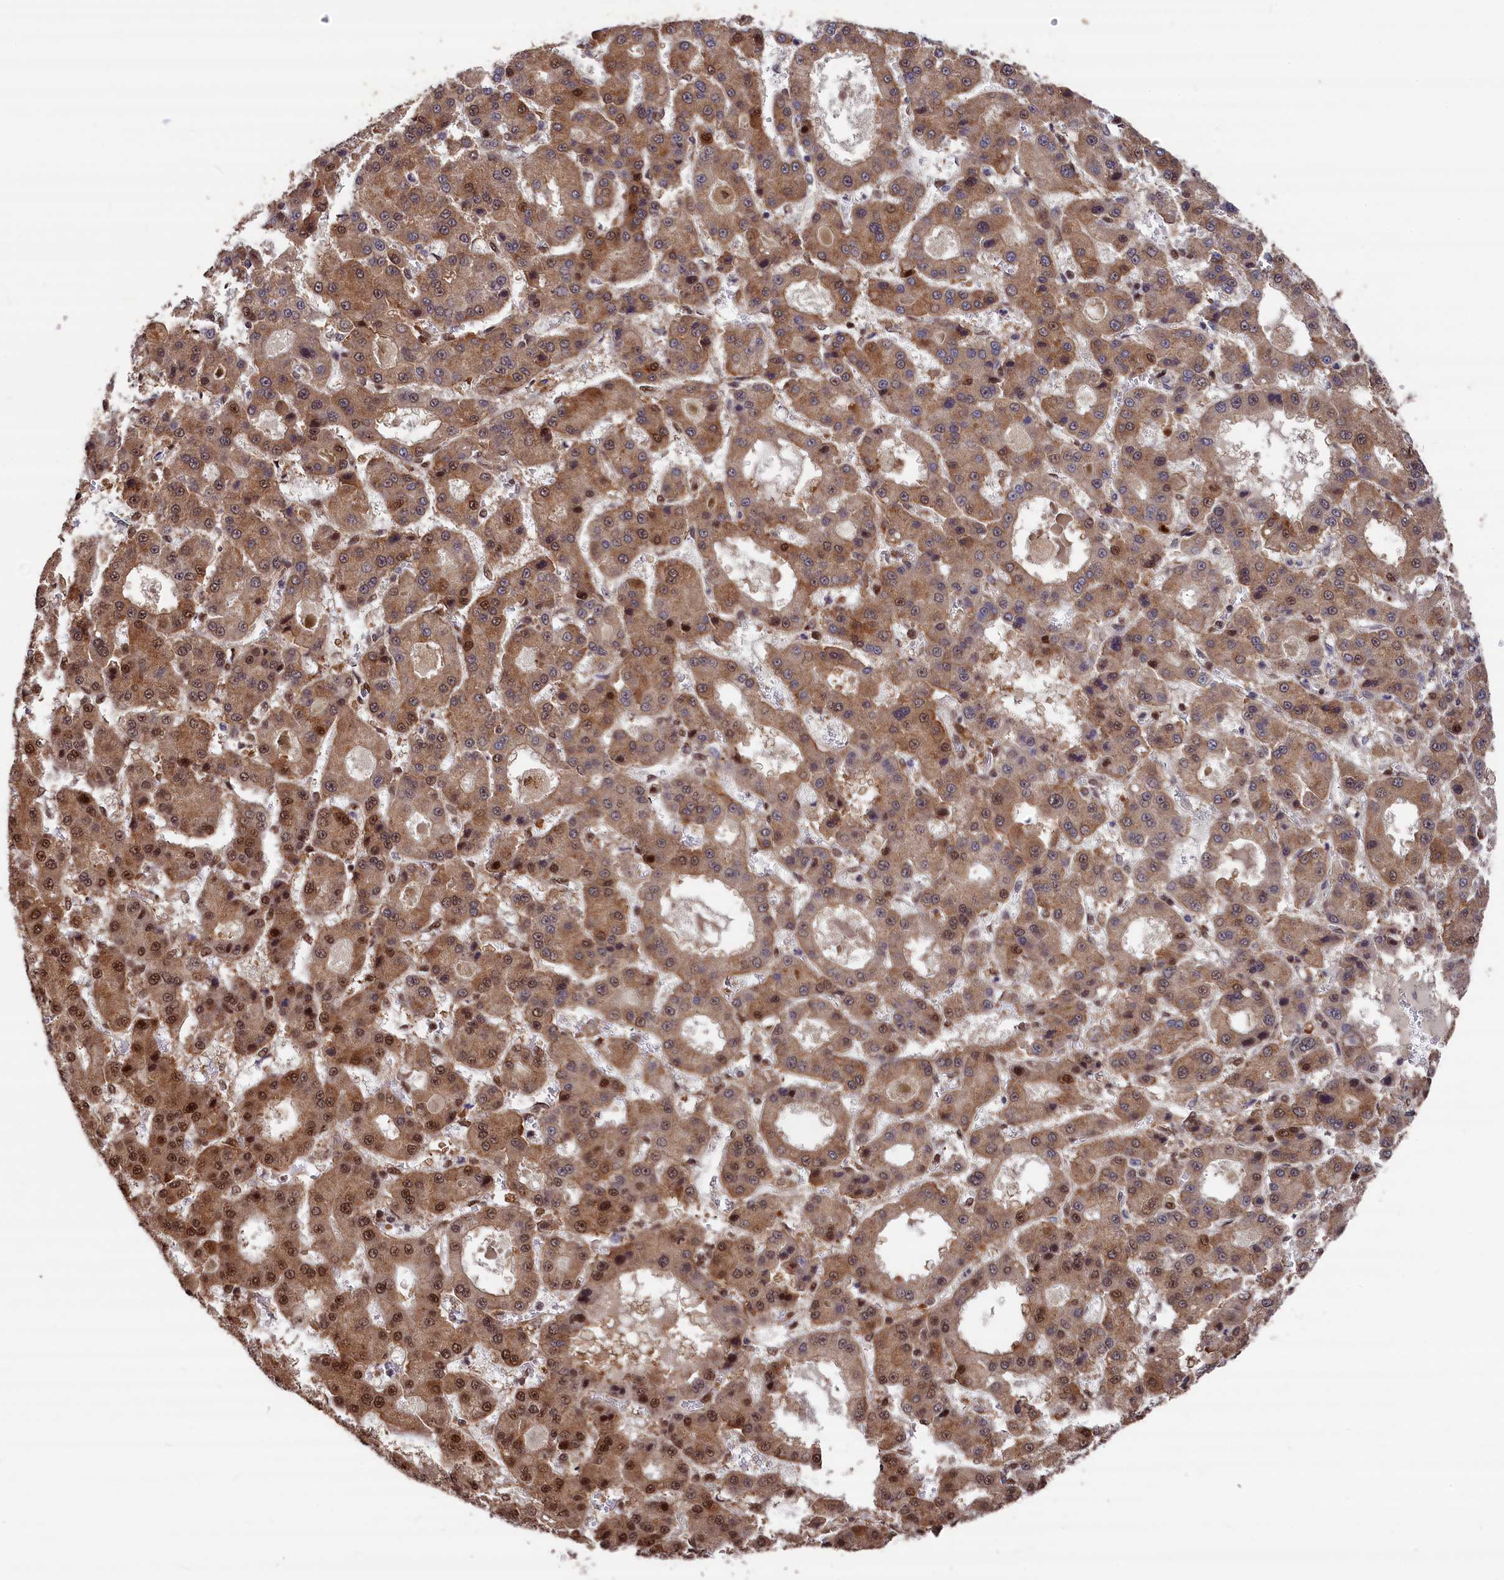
{"staining": {"intensity": "strong", "quantity": "25%-75%", "location": "cytoplasmic/membranous,nuclear"}, "tissue": "liver cancer", "cell_type": "Tumor cells", "image_type": "cancer", "snomed": [{"axis": "morphology", "description": "Carcinoma, Hepatocellular, NOS"}, {"axis": "topography", "description": "Liver"}], "caption": "Approximately 25%-75% of tumor cells in liver cancer demonstrate strong cytoplasmic/membranous and nuclear protein positivity as visualized by brown immunohistochemical staining.", "gene": "ADRM1", "patient": {"sex": "male", "age": 70}}